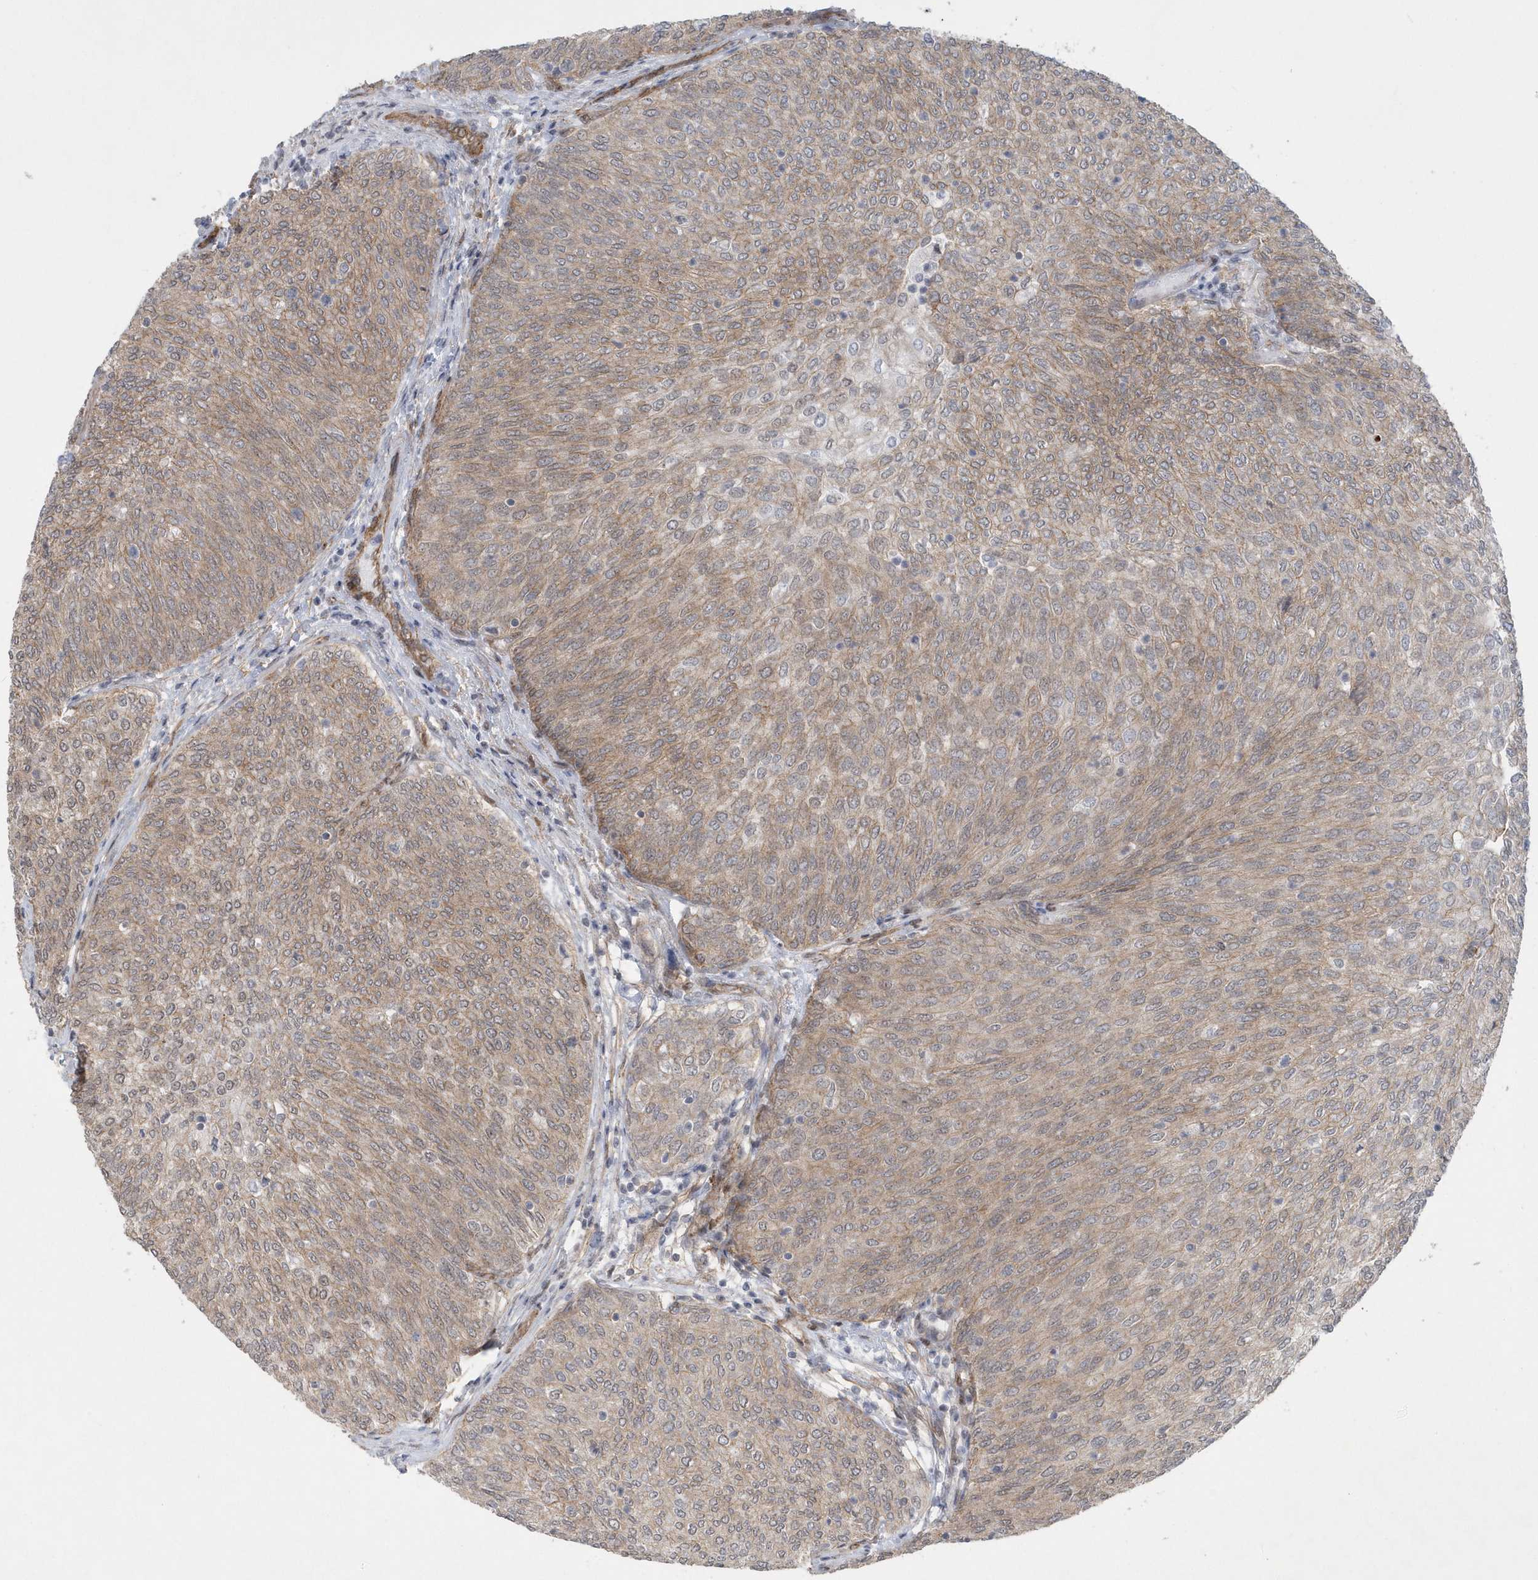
{"staining": {"intensity": "weak", "quantity": ">75%", "location": "cytoplasmic/membranous"}, "tissue": "urothelial cancer", "cell_type": "Tumor cells", "image_type": "cancer", "snomed": [{"axis": "morphology", "description": "Urothelial carcinoma, Low grade"}, {"axis": "topography", "description": "Urinary bladder"}], "caption": "A high-resolution image shows immunohistochemistry (IHC) staining of low-grade urothelial carcinoma, which demonstrates weak cytoplasmic/membranous staining in approximately >75% of tumor cells.", "gene": "RAI14", "patient": {"sex": "female", "age": 79}}